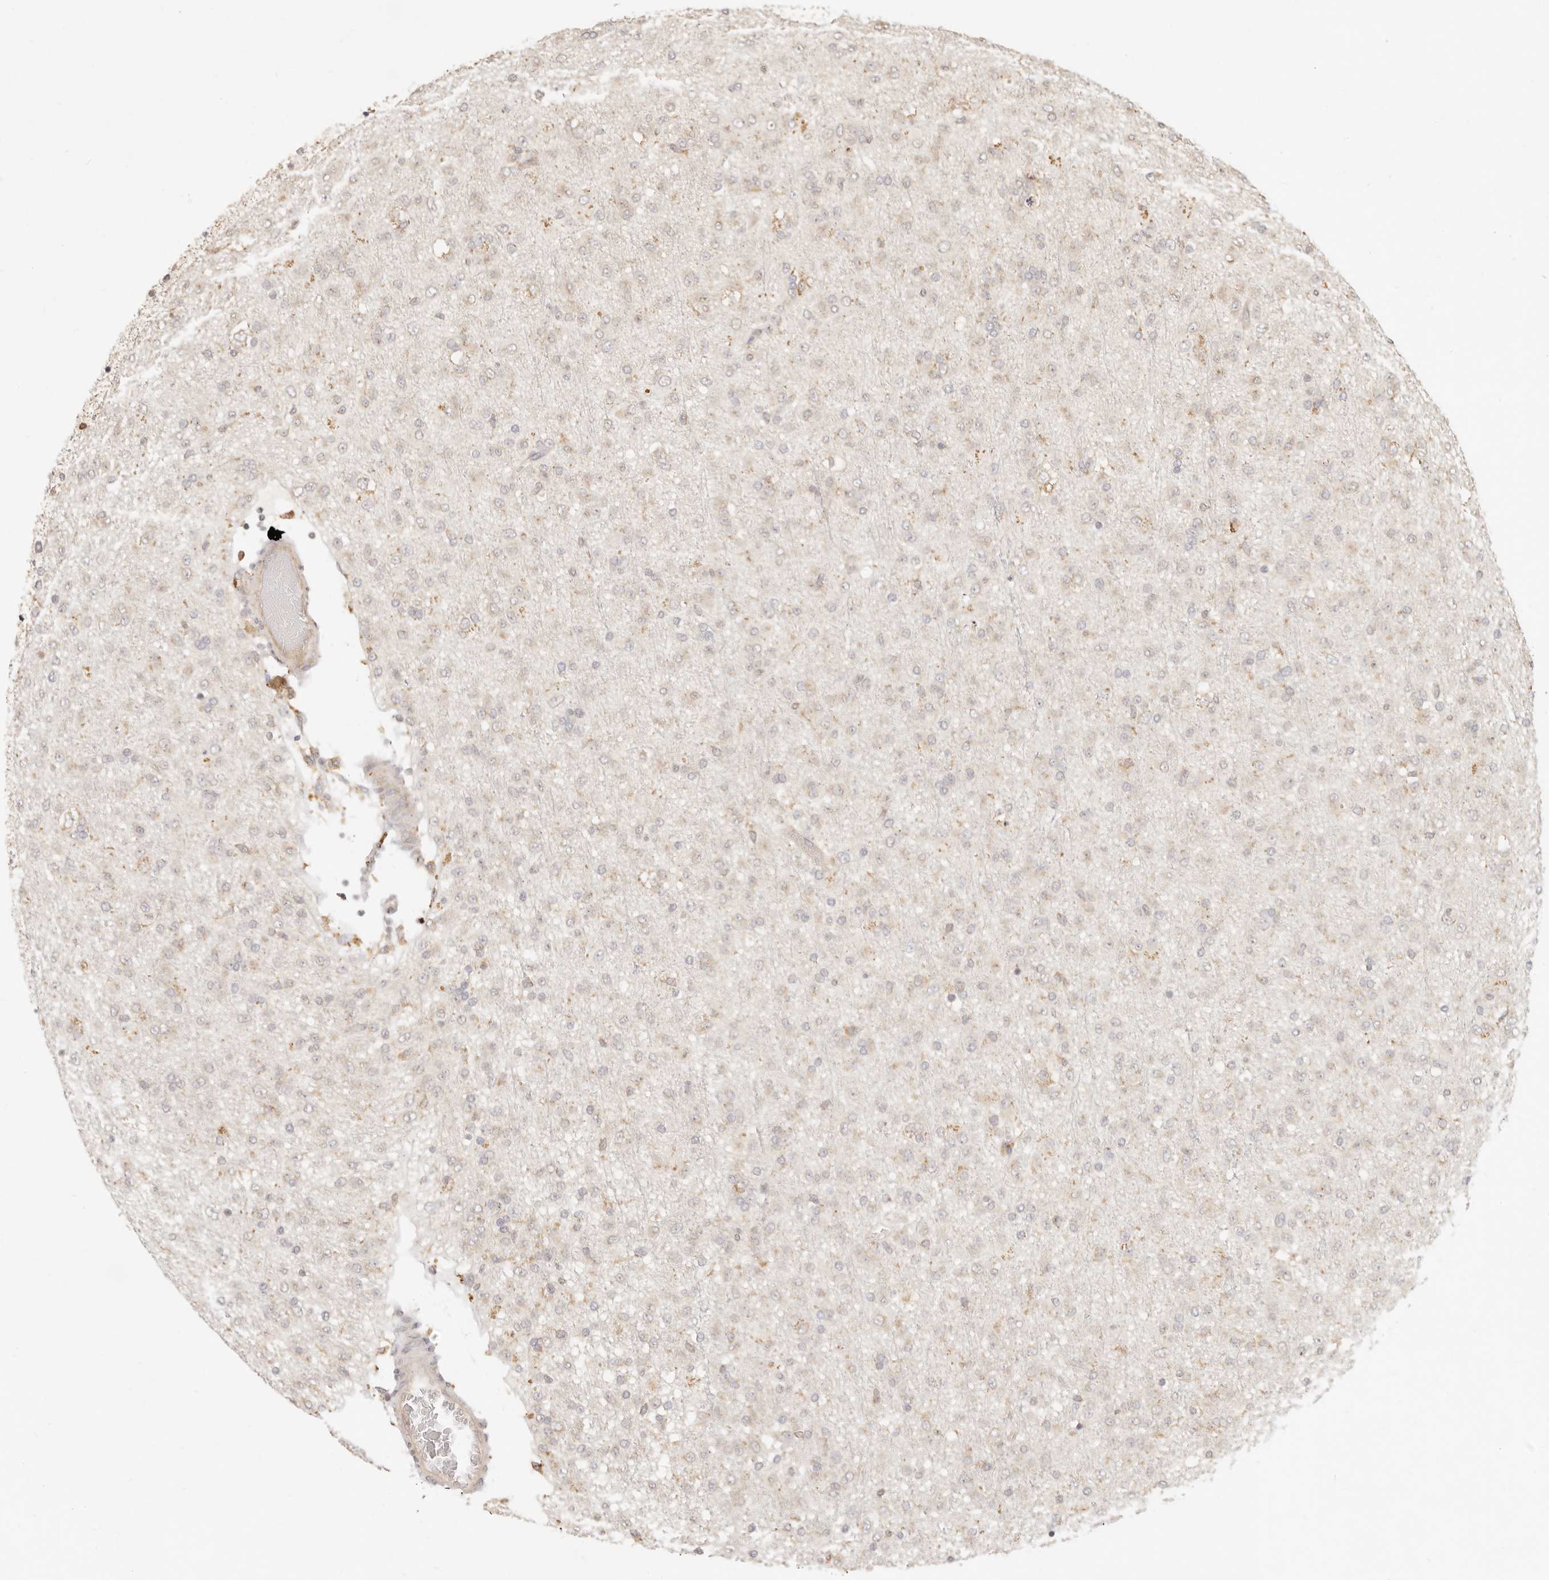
{"staining": {"intensity": "weak", "quantity": "<25%", "location": "cytoplasmic/membranous"}, "tissue": "glioma", "cell_type": "Tumor cells", "image_type": "cancer", "snomed": [{"axis": "morphology", "description": "Glioma, malignant, Low grade"}, {"axis": "topography", "description": "Brain"}], "caption": "An image of human glioma is negative for staining in tumor cells.", "gene": "TIMM17A", "patient": {"sex": "male", "age": 65}}